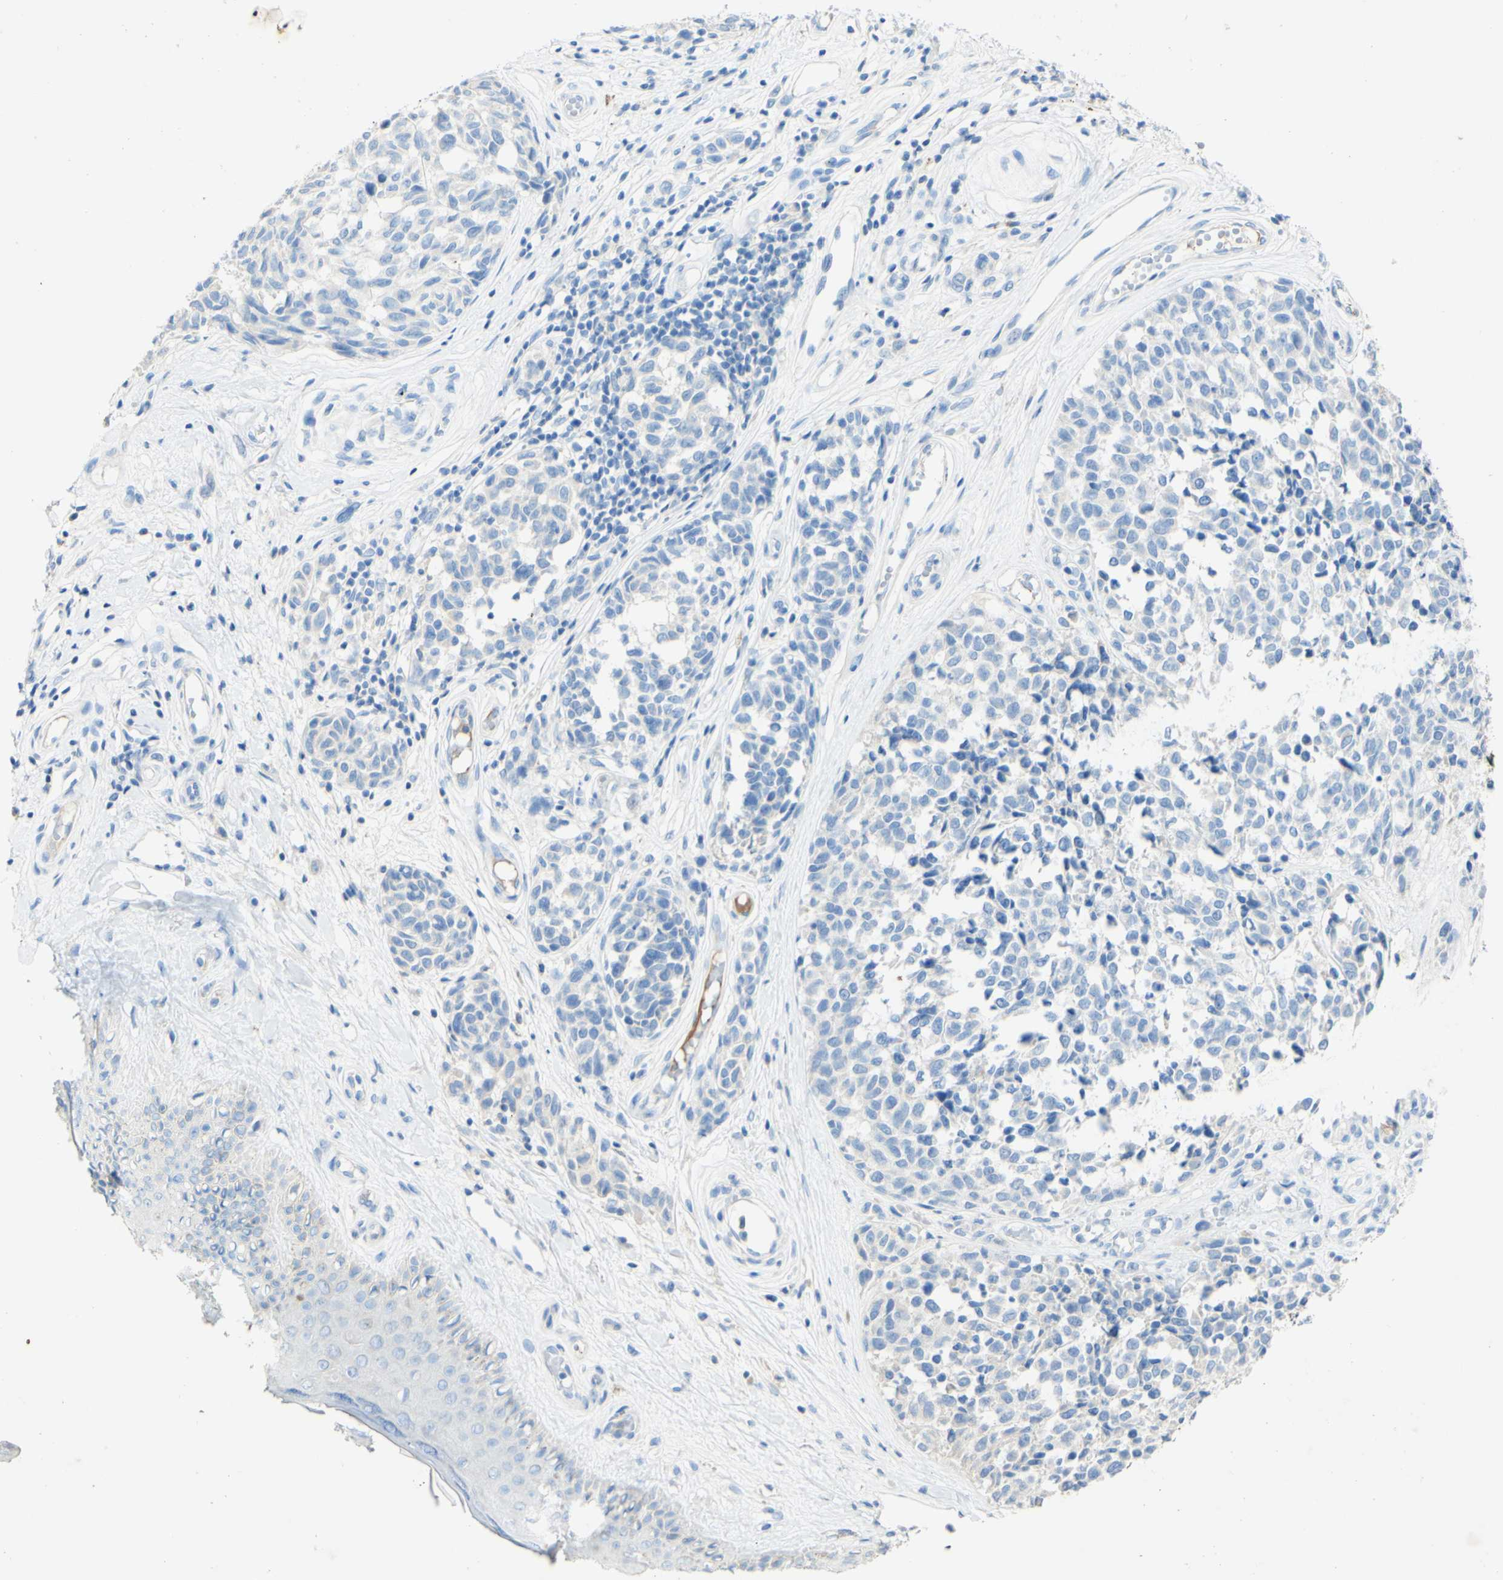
{"staining": {"intensity": "negative", "quantity": "none", "location": "none"}, "tissue": "melanoma", "cell_type": "Tumor cells", "image_type": "cancer", "snomed": [{"axis": "morphology", "description": "Malignant melanoma, NOS"}, {"axis": "topography", "description": "Skin"}], "caption": "Melanoma was stained to show a protein in brown. There is no significant expression in tumor cells. Brightfield microscopy of IHC stained with DAB (brown) and hematoxylin (blue), captured at high magnification.", "gene": "PIGR", "patient": {"sex": "female", "age": 64}}